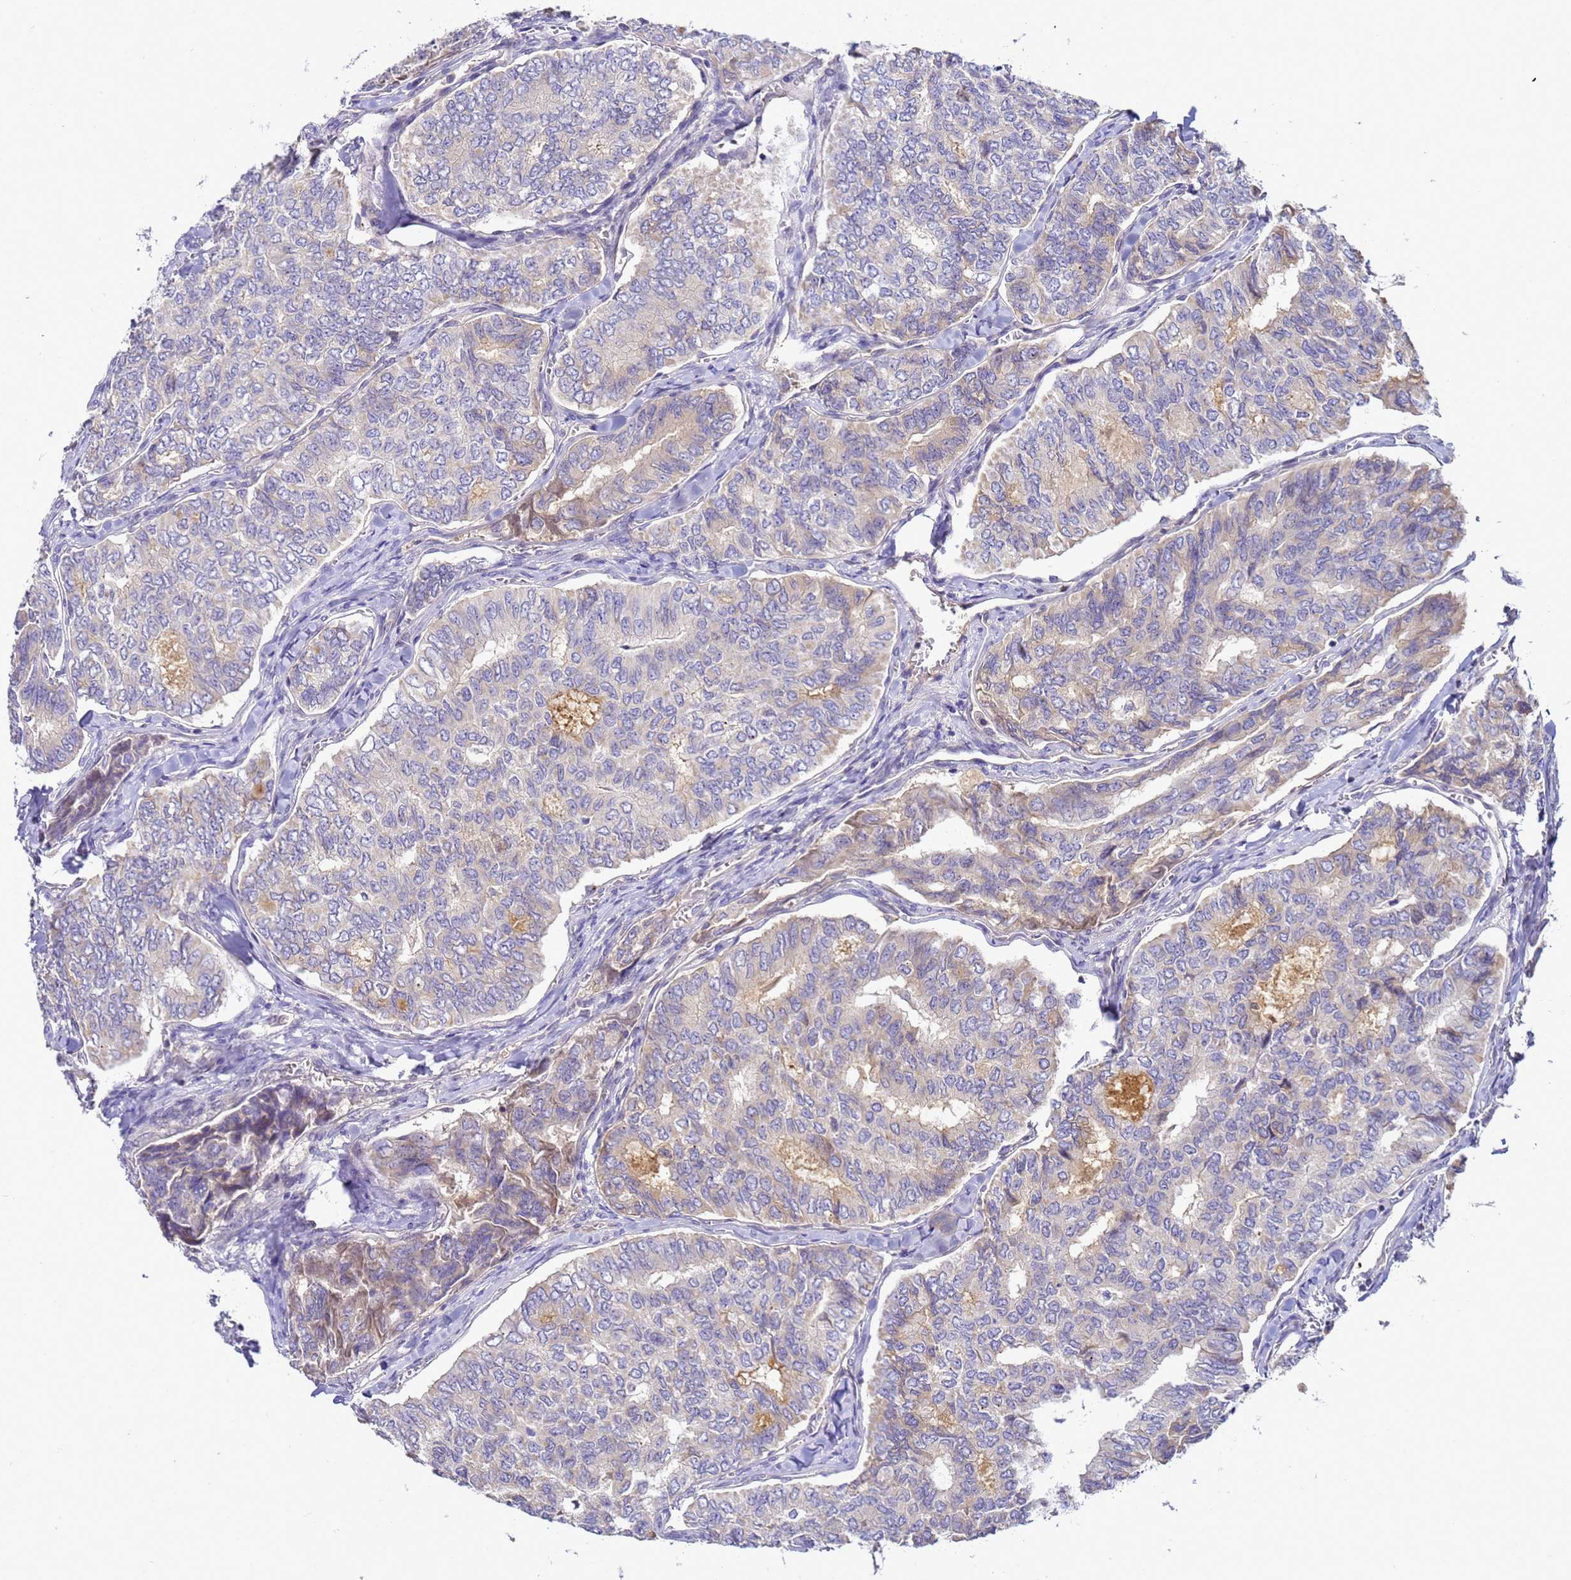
{"staining": {"intensity": "weak", "quantity": "<25%", "location": "cytoplasmic/membranous"}, "tissue": "thyroid cancer", "cell_type": "Tumor cells", "image_type": "cancer", "snomed": [{"axis": "morphology", "description": "Papillary adenocarcinoma, NOS"}, {"axis": "topography", "description": "Thyroid gland"}], "caption": "Papillary adenocarcinoma (thyroid) was stained to show a protein in brown. There is no significant expression in tumor cells. The staining was performed using DAB to visualize the protein expression in brown, while the nuclei were stained in blue with hematoxylin (Magnification: 20x).", "gene": "TBCD", "patient": {"sex": "female", "age": 35}}